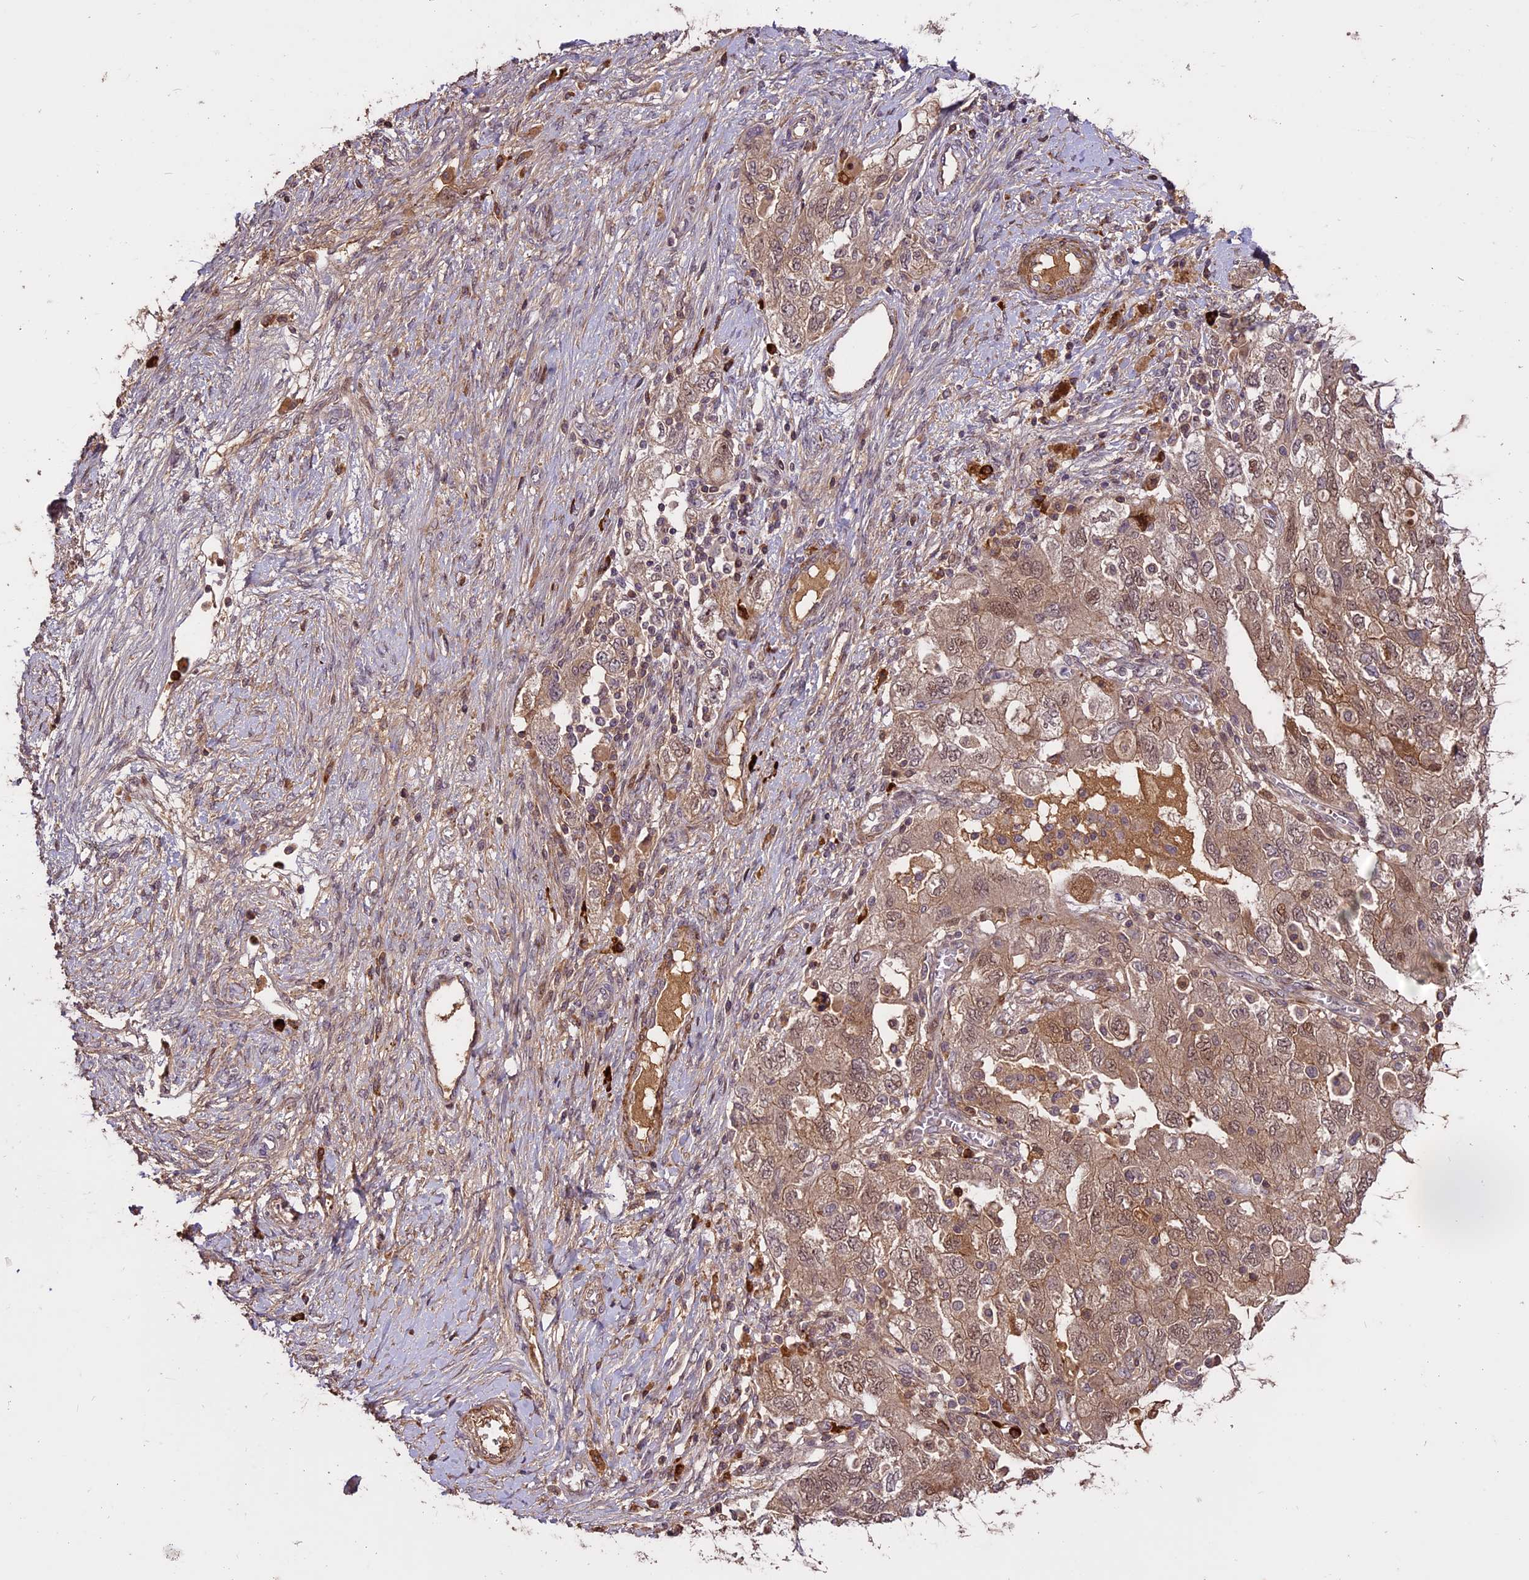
{"staining": {"intensity": "weak", "quantity": ">75%", "location": "cytoplasmic/membranous,nuclear"}, "tissue": "ovarian cancer", "cell_type": "Tumor cells", "image_type": "cancer", "snomed": [{"axis": "morphology", "description": "Carcinoma, NOS"}, {"axis": "morphology", "description": "Cystadenocarcinoma, serous, NOS"}, {"axis": "topography", "description": "Ovary"}], "caption": "Ovarian cancer was stained to show a protein in brown. There is low levels of weak cytoplasmic/membranous and nuclear expression in about >75% of tumor cells. Ihc stains the protein of interest in brown and the nuclei are stained blue.", "gene": "ENHO", "patient": {"sex": "female", "age": 69}}